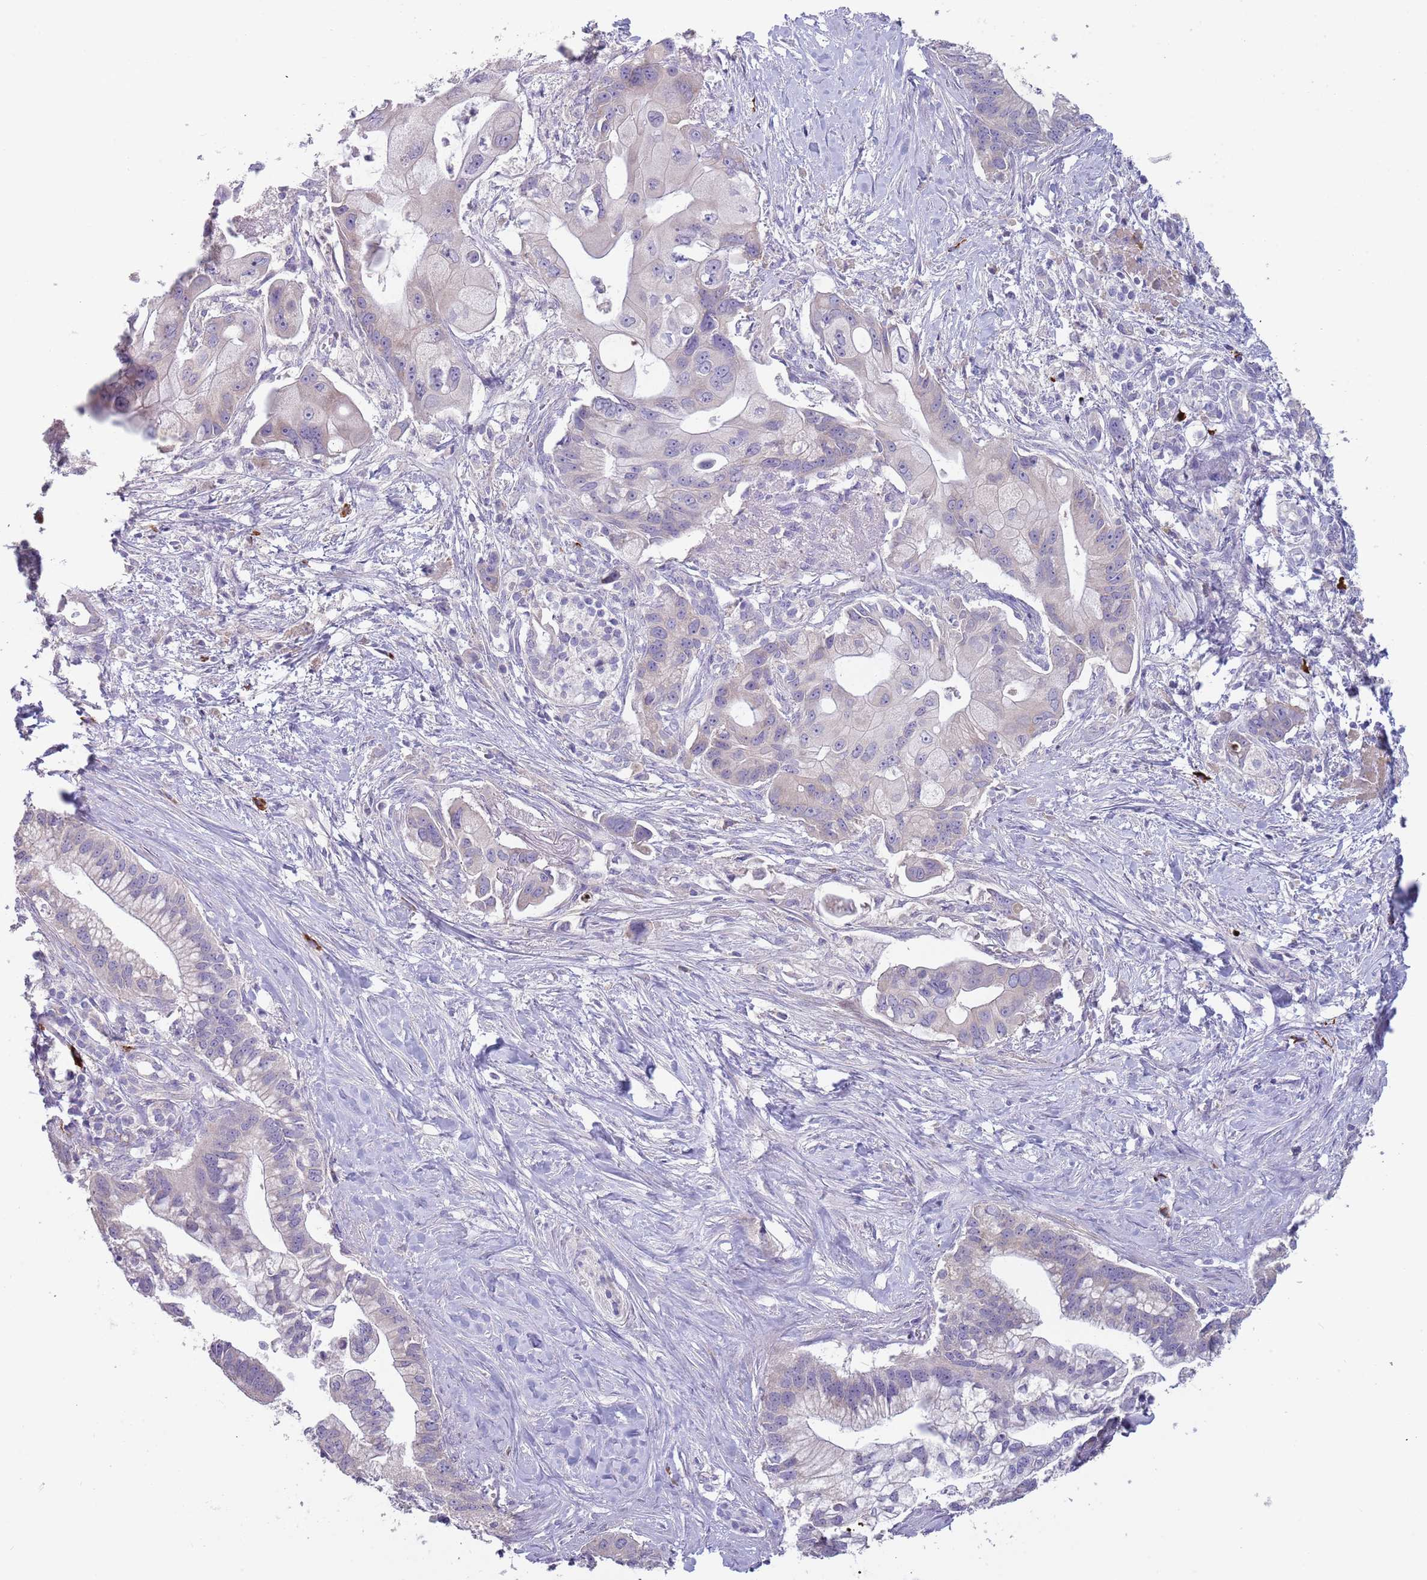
{"staining": {"intensity": "weak", "quantity": "25%-75%", "location": "cytoplasmic/membranous"}, "tissue": "pancreatic cancer", "cell_type": "Tumor cells", "image_type": "cancer", "snomed": [{"axis": "morphology", "description": "Adenocarcinoma, NOS"}, {"axis": "topography", "description": "Pancreas"}], "caption": "A histopathology image of human pancreatic cancer (adenocarcinoma) stained for a protein displays weak cytoplasmic/membranous brown staining in tumor cells.", "gene": "SUSD1", "patient": {"sex": "male", "age": 68}}